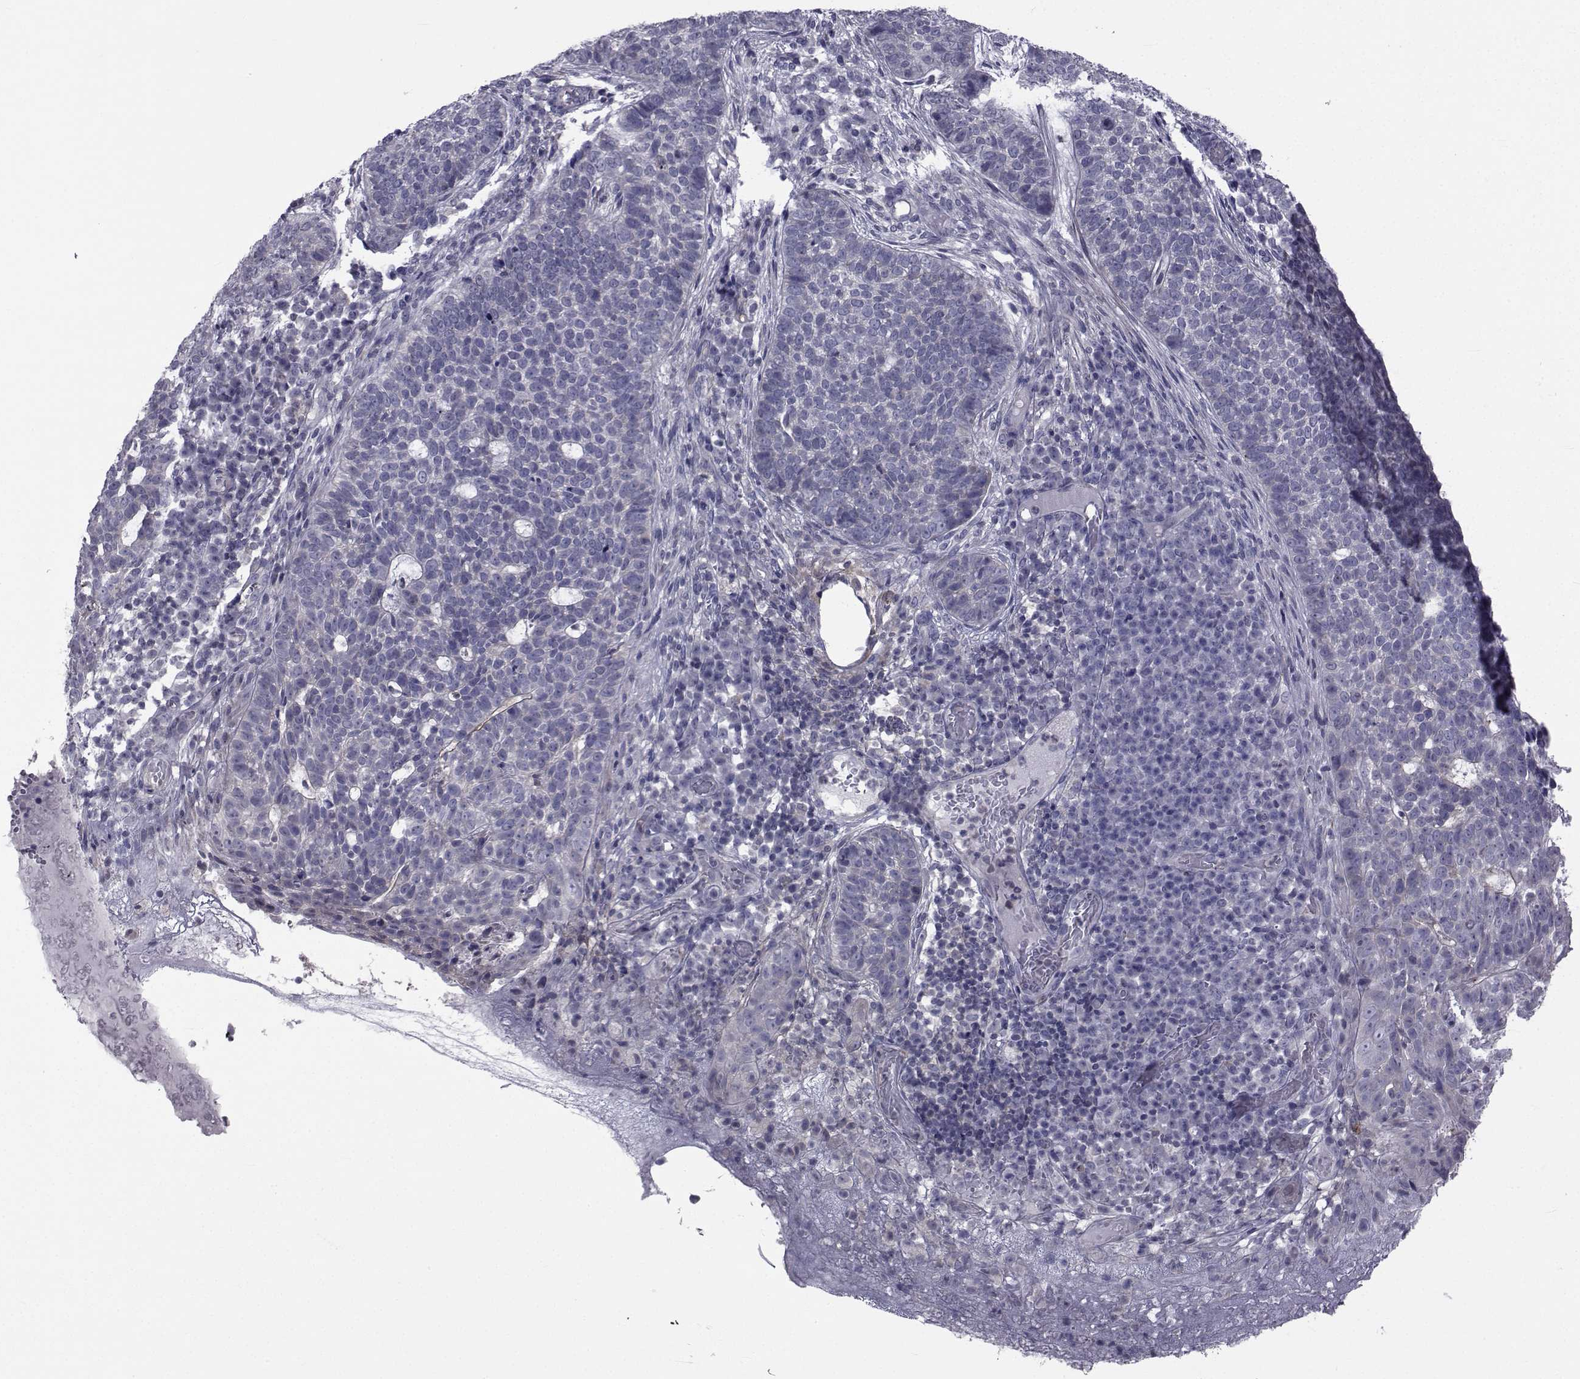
{"staining": {"intensity": "negative", "quantity": "none", "location": "none"}, "tissue": "skin cancer", "cell_type": "Tumor cells", "image_type": "cancer", "snomed": [{"axis": "morphology", "description": "Basal cell carcinoma"}, {"axis": "topography", "description": "Skin"}], "caption": "IHC of skin cancer (basal cell carcinoma) exhibits no staining in tumor cells.", "gene": "SLC30A10", "patient": {"sex": "female", "age": 69}}